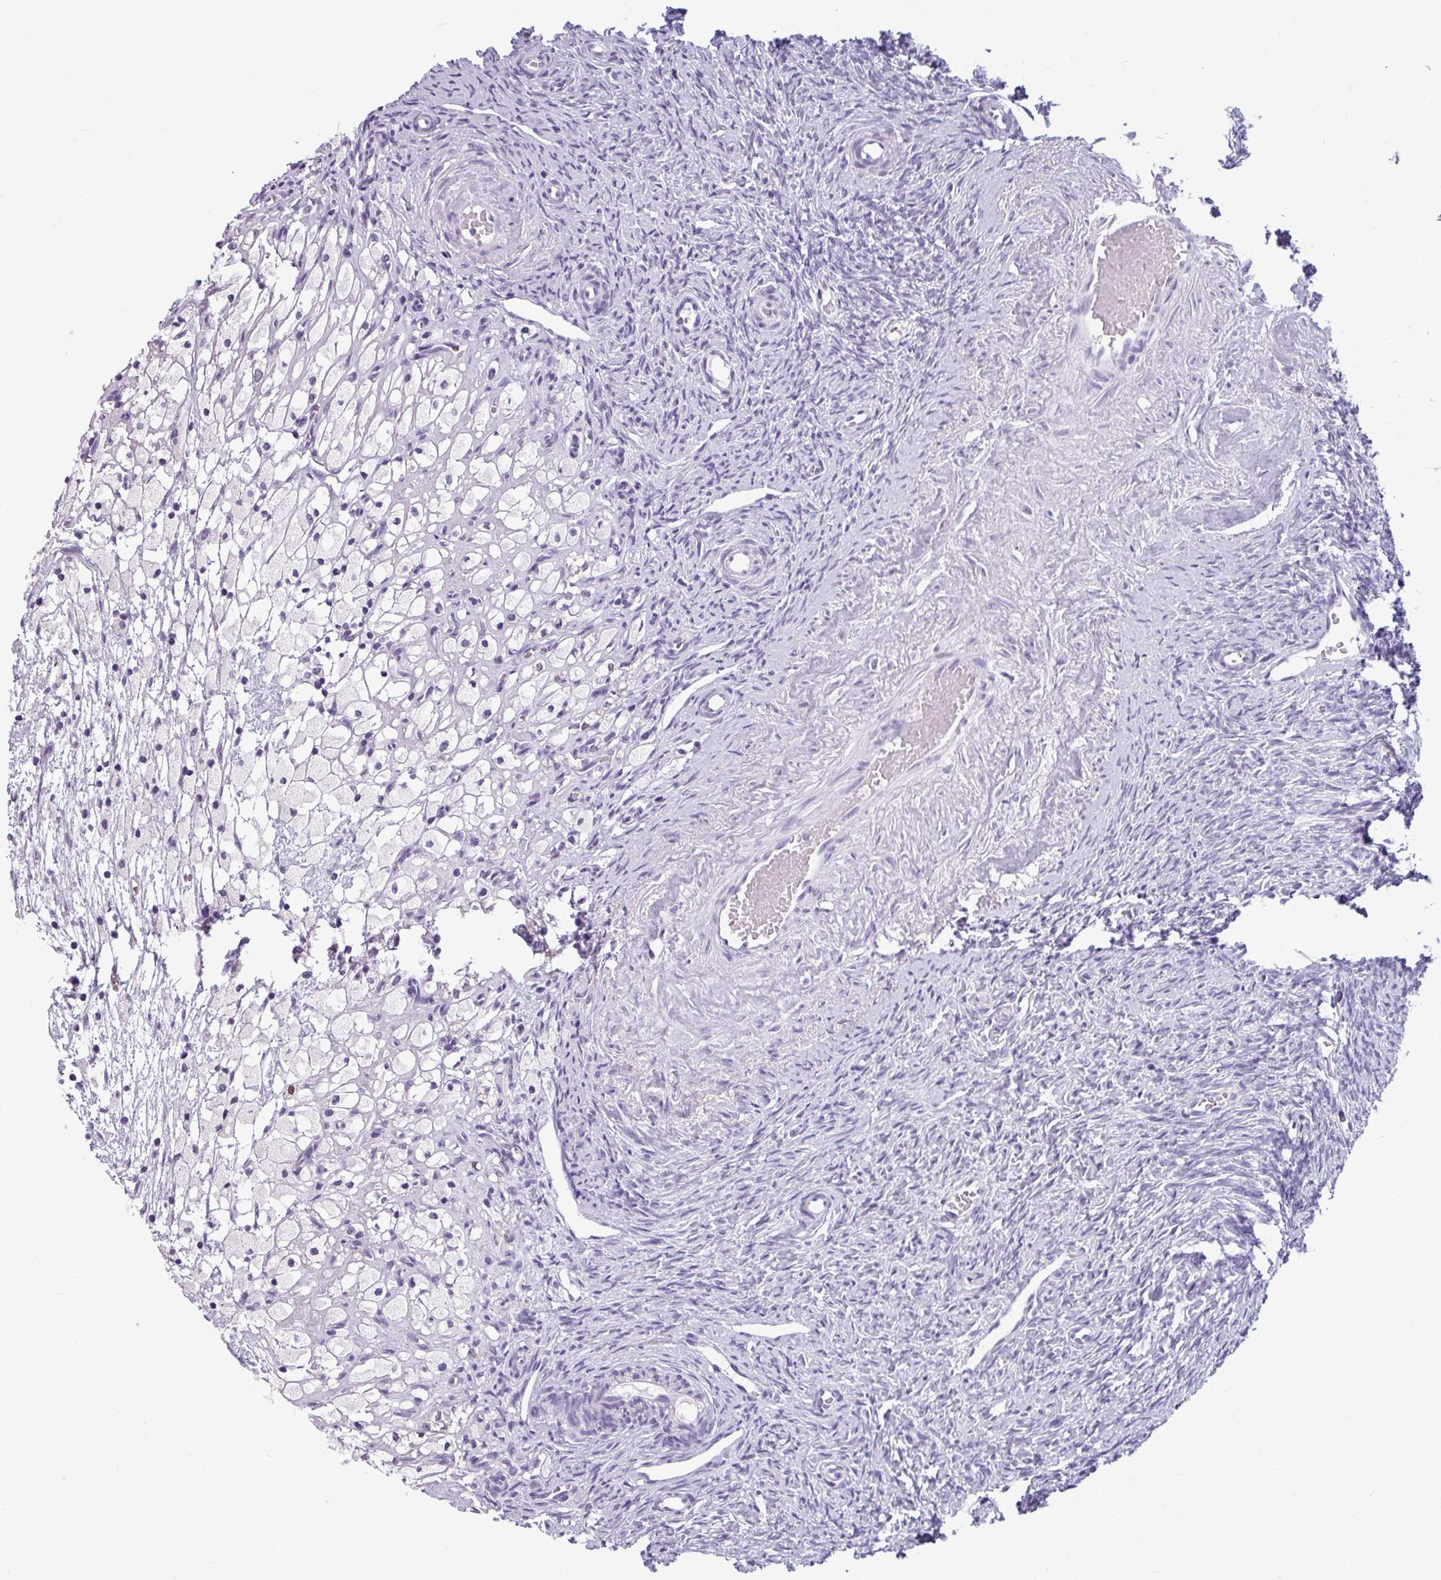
{"staining": {"intensity": "negative", "quantity": "none", "location": "none"}, "tissue": "ovary", "cell_type": "Follicle cells", "image_type": "normal", "snomed": [{"axis": "morphology", "description": "Normal tissue, NOS"}, {"axis": "topography", "description": "Ovary"}], "caption": "Benign ovary was stained to show a protein in brown. There is no significant positivity in follicle cells. (Brightfield microscopy of DAB IHC at high magnification).", "gene": "SRGAP1", "patient": {"sex": "female", "age": 51}}